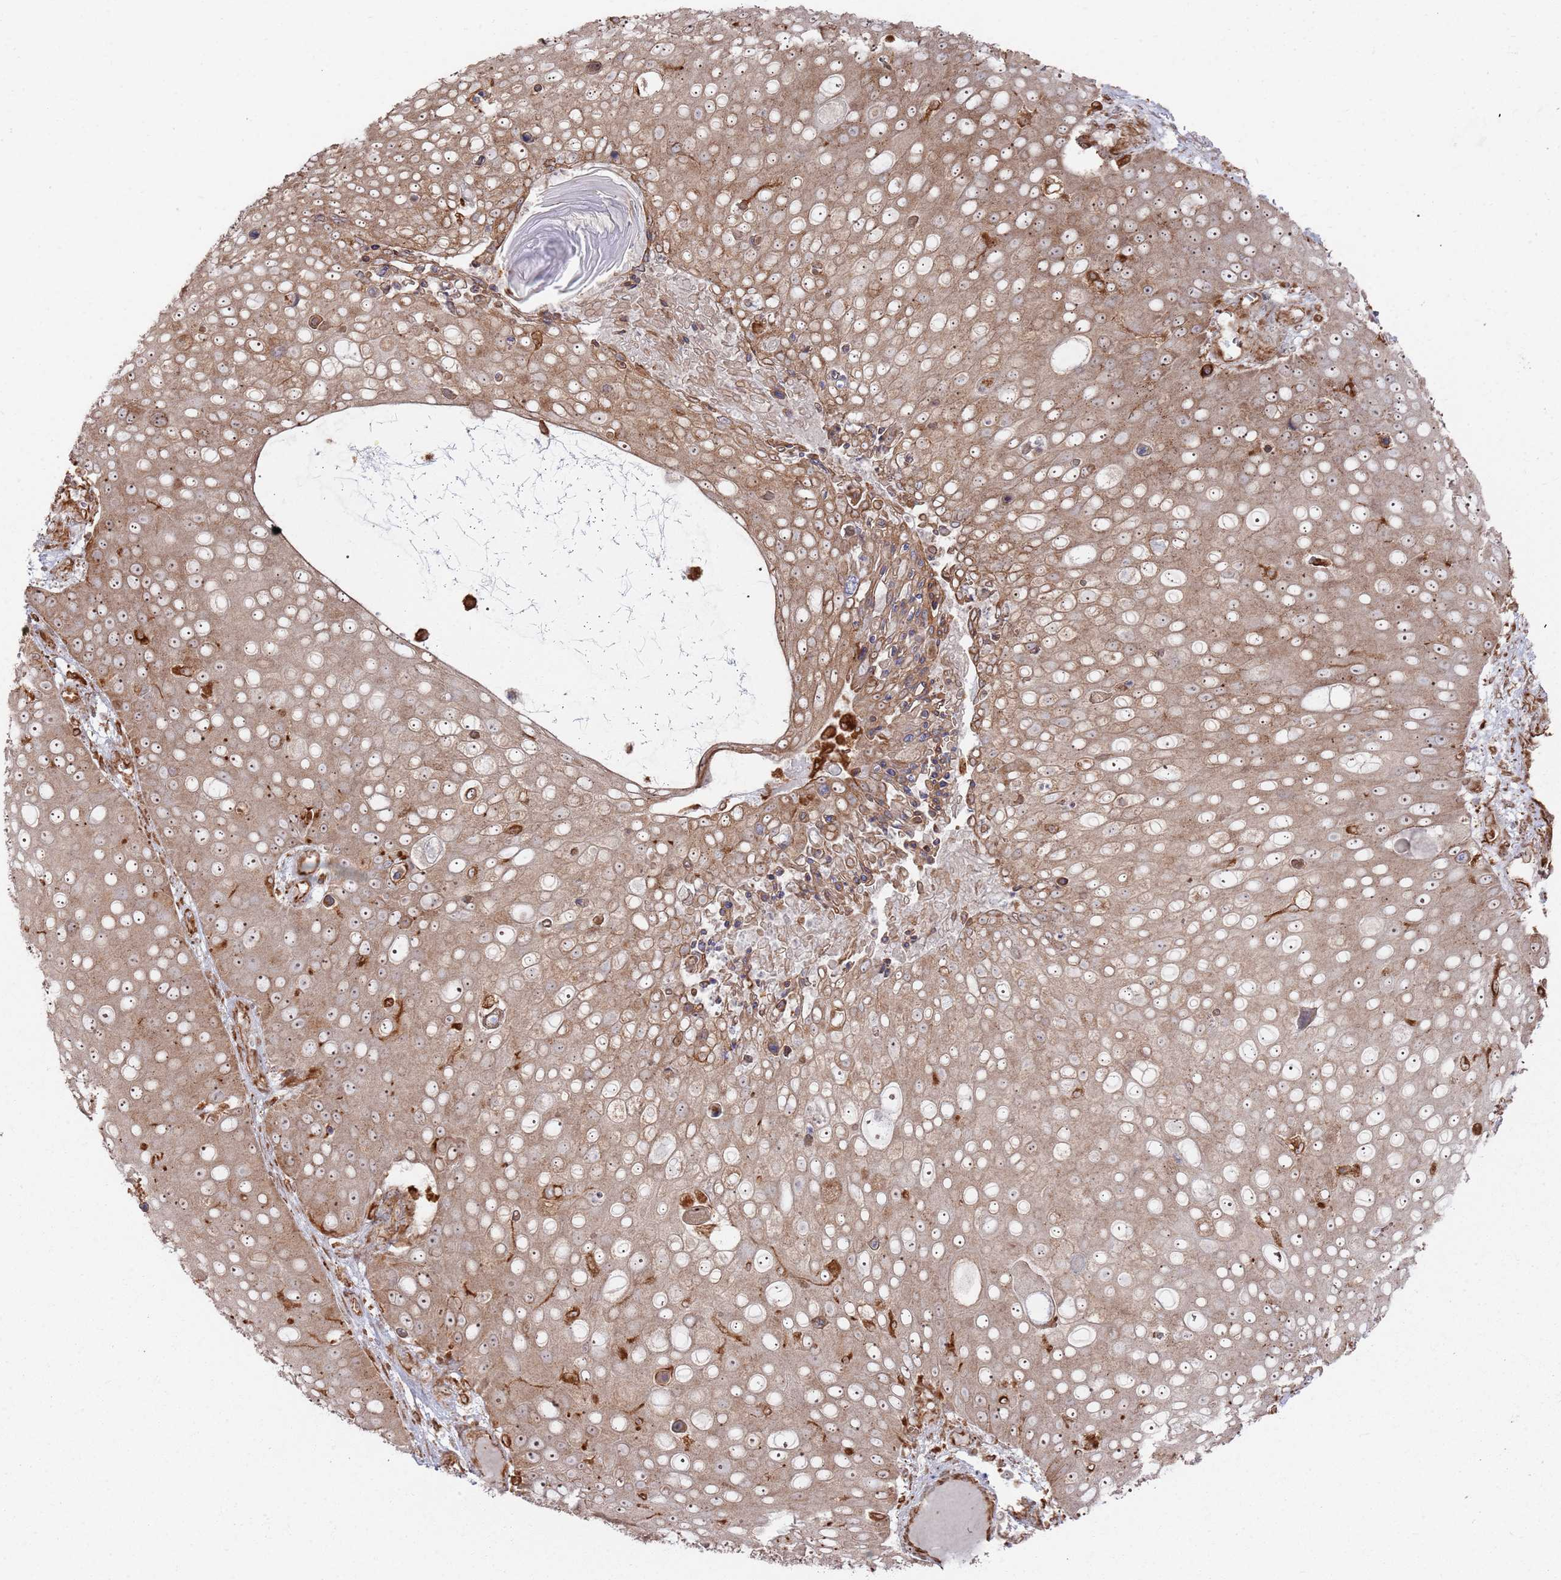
{"staining": {"intensity": "moderate", "quantity": ">75%", "location": "cytoplasmic/membranous,nuclear"}, "tissue": "skin cancer", "cell_type": "Tumor cells", "image_type": "cancer", "snomed": [{"axis": "morphology", "description": "Squamous cell carcinoma, NOS"}, {"axis": "topography", "description": "Skin"}], "caption": "Protein staining shows moderate cytoplasmic/membranous and nuclear staining in approximately >75% of tumor cells in skin squamous cell carcinoma.", "gene": "PHF21A", "patient": {"sex": "male", "age": 71}}